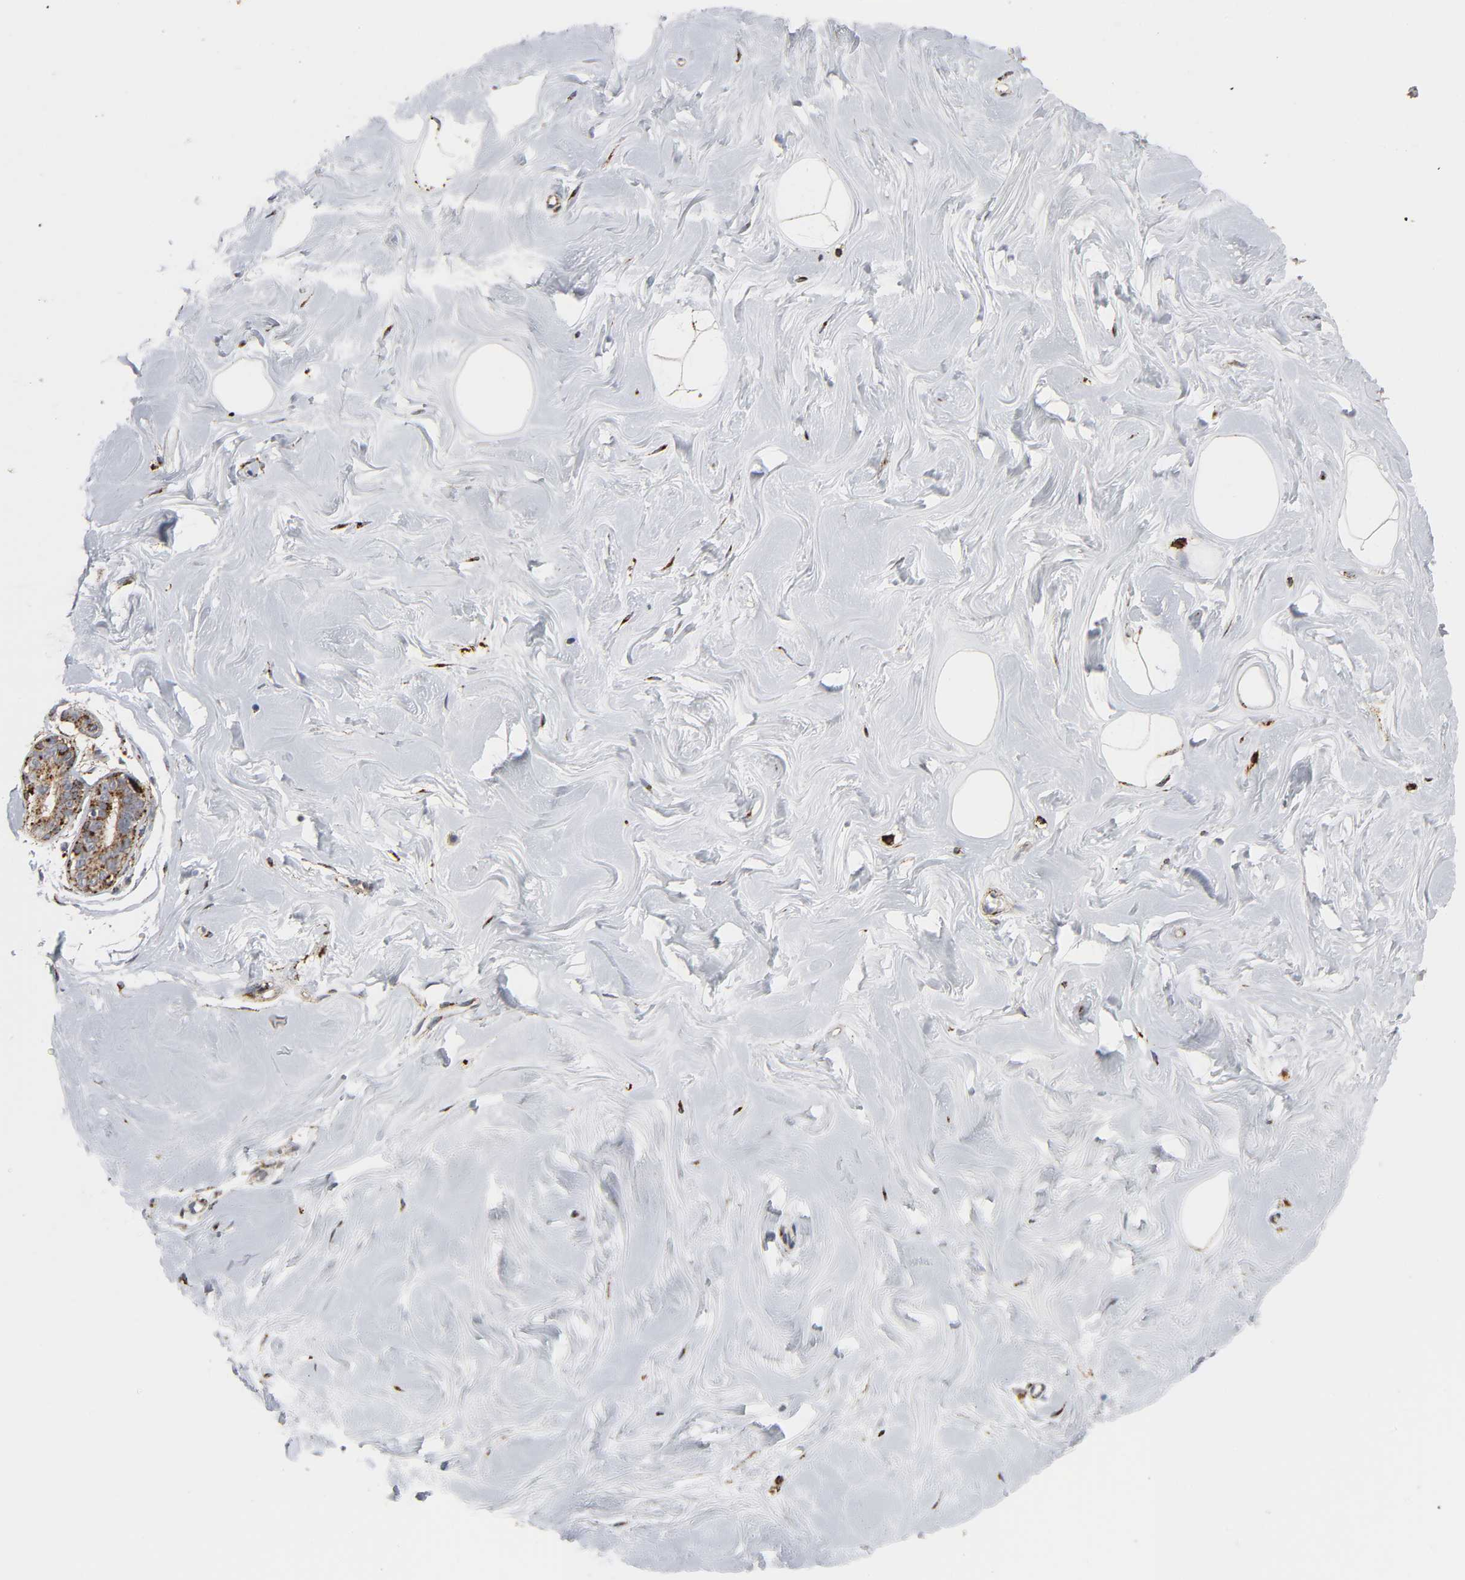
{"staining": {"intensity": "weak", "quantity": "25%-75%", "location": "cytoplasmic/membranous"}, "tissue": "breast", "cell_type": "Adipocytes", "image_type": "normal", "snomed": [{"axis": "morphology", "description": "Normal tissue, NOS"}, {"axis": "topography", "description": "Breast"}], "caption": "High-magnification brightfield microscopy of benign breast stained with DAB (brown) and counterstained with hematoxylin (blue). adipocytes exhibit weak cytoplasmic/membranous positivity is seen in about25%-75% of cells.", "gene": "PSAP", "patient": {"sex": "female", "age": 23}}